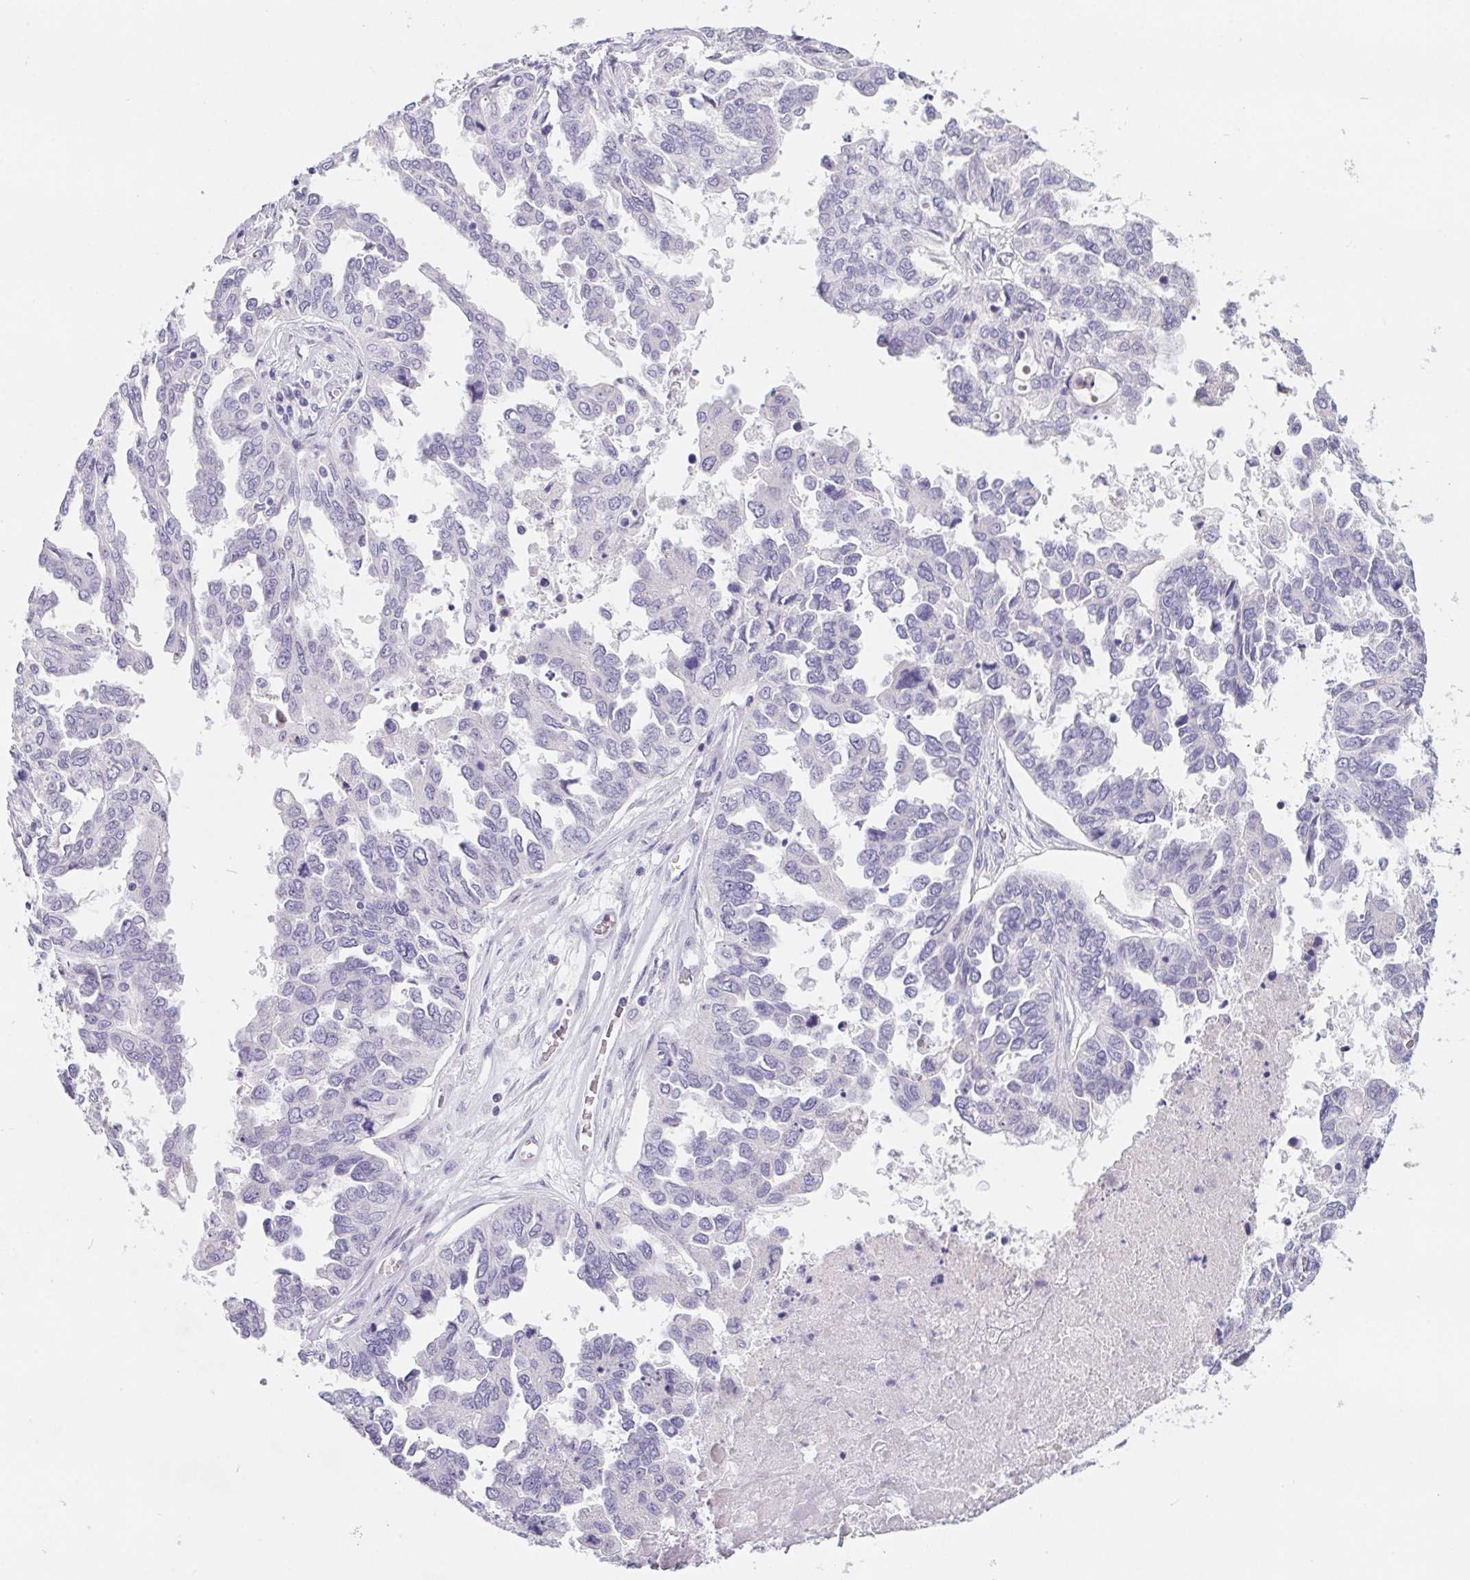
{"staining": {"intensity": "negative", "quantity": "none", "location": "none"}, "tissue": "ovarian cancer", "cell_type": "Tumor cells", "image_type": "cancer", "snomed": [{"axis": "morphology", "description": "Cystadenocarcinoma, serous, NOS"}, {"axis": "topography", "description": "Ovary"}], "caption": "Tumor cells are negative for brown protein staining in ovarian cancer (serous cystadenocarcinoma). (IHC, brightfield microscopy, high magnification).", "gene": "FDX1", "patient": {"sex": "female", "age": 53}}